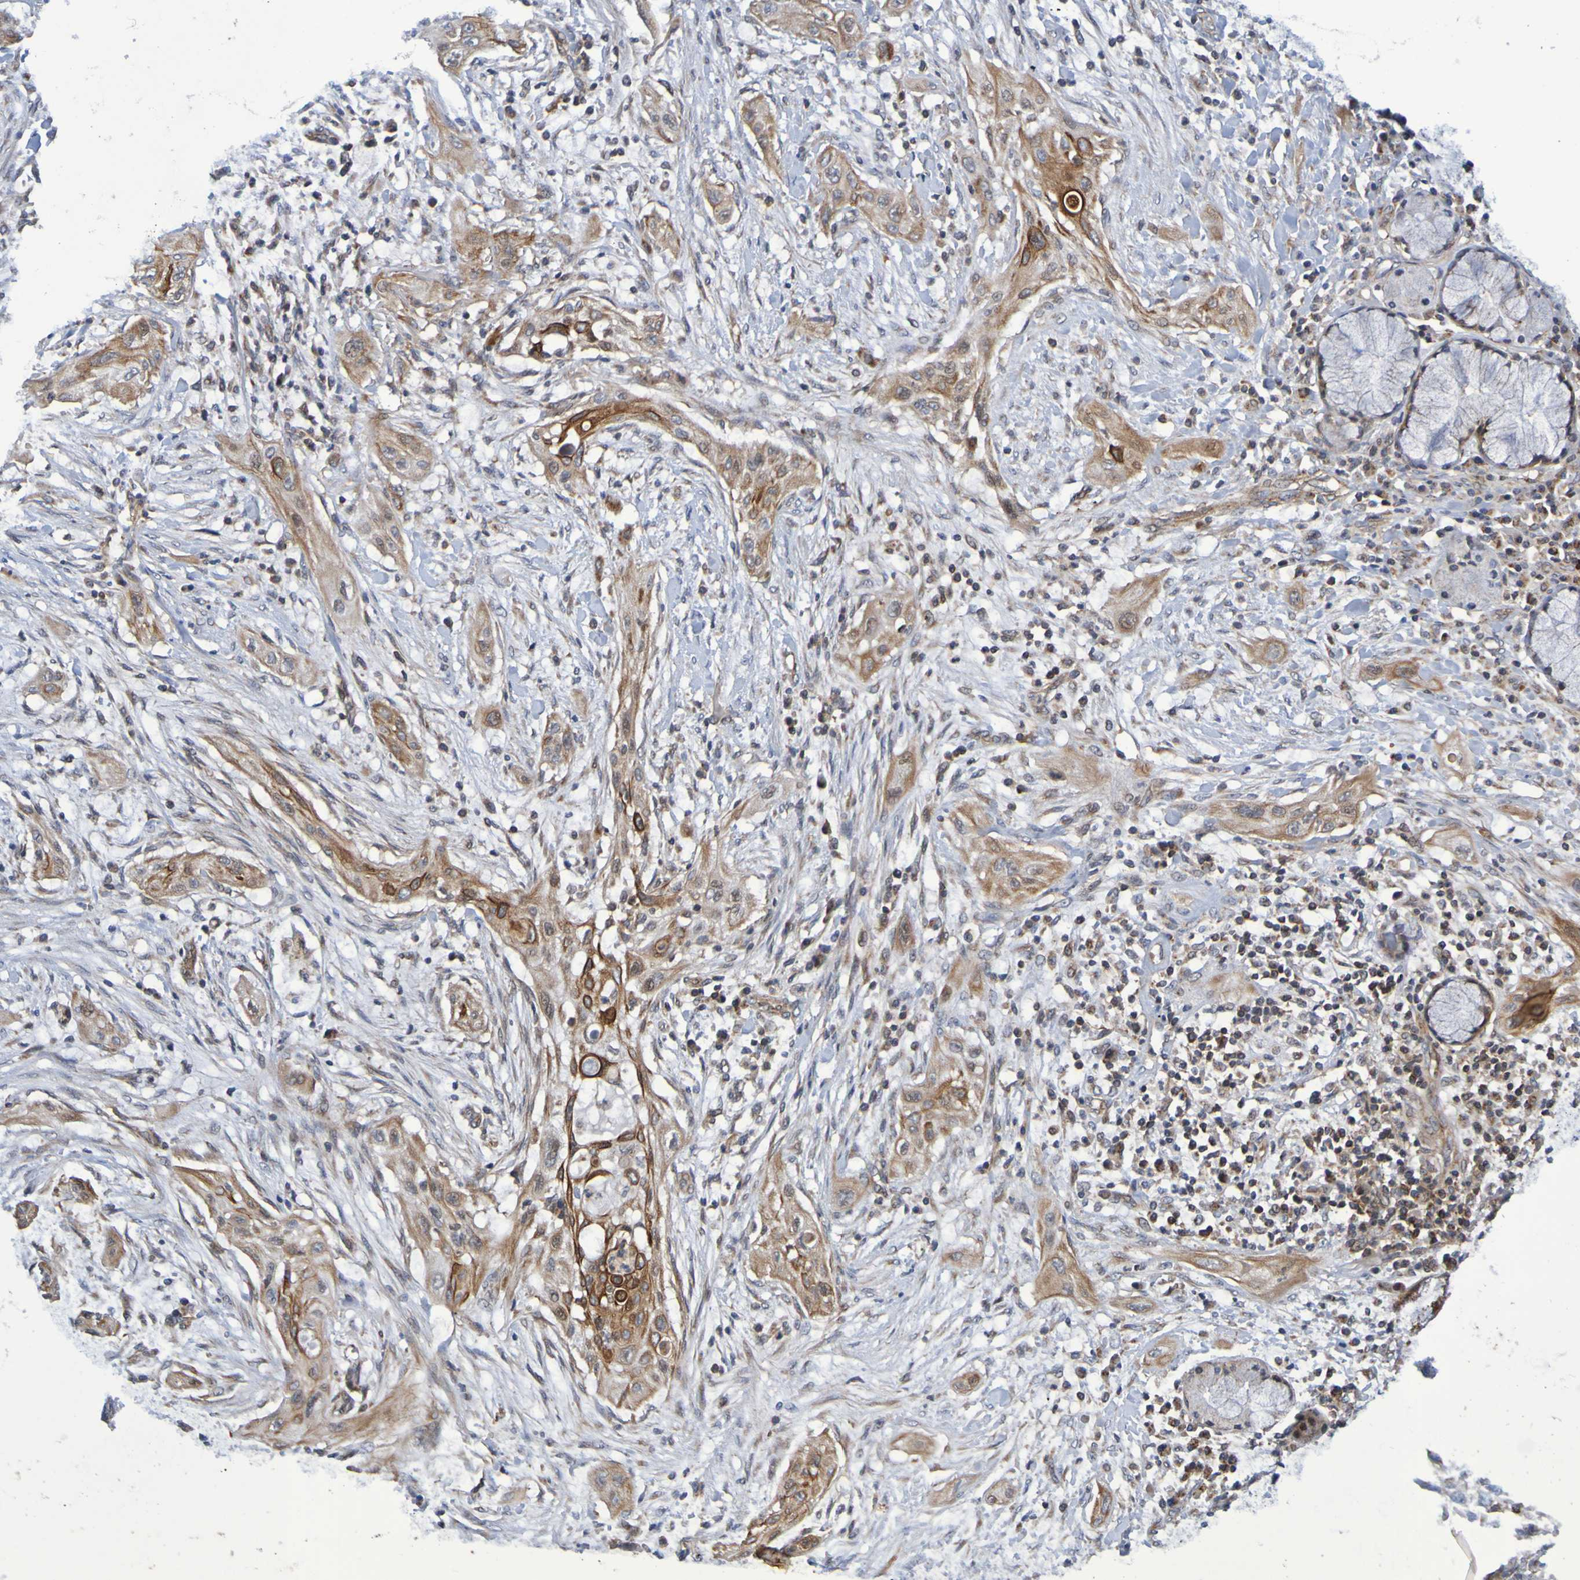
{"staining": {"intensity": "moderate", "quantity": ">75%", "location": "cytoplasmic/membranous"}, "tissue": "lung cancer", "cell_type": "Tumor cells", "image_type": "cancer", "snomed": [{"axis": "morphology", "description": "Squamous cell carcinoma, NOS"}, {"axis": "topography", "description": "Lung"}], "caption": "About >75% of tumor cells in human lung squamous cell carcinoma demonstrate moderate cytoplasmic/membranous protein expression as visualized by brown immunohistochemical staining.", "gene": "CCDC51", "patient": {"sex": "female", "age": 47}}